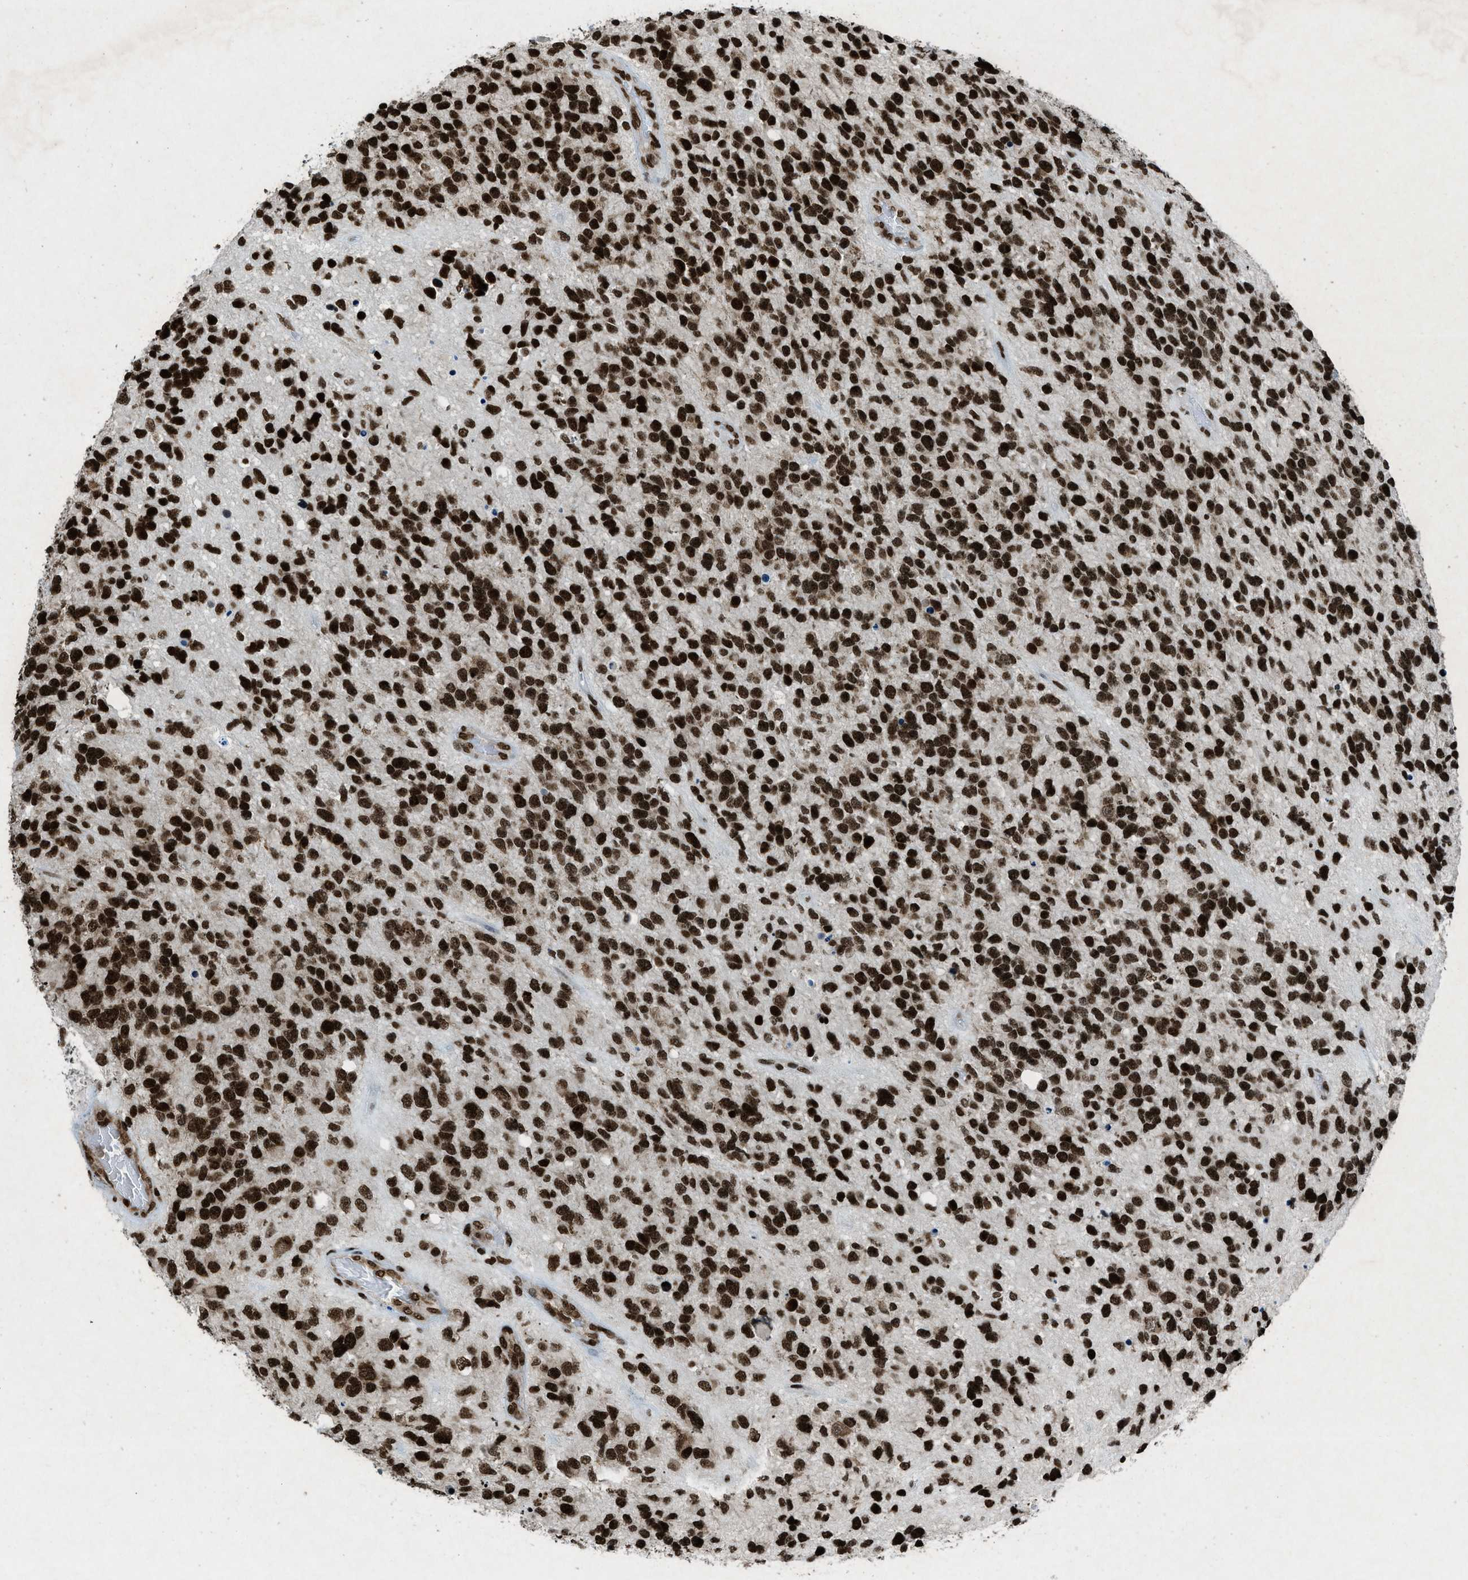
{"staining": {"intensity": "strong", "quantity": ">75%", "location": "nuclear"}, "tissue": "glioma", "cell_type": "Tumor cells", "image_type": "cancer", "snomed": [{"axis": "morphology", "description": "Glioma, malignant, High grade"}, {"axis": "topography", "description": "Brain"}], "caption": "IHC image of neoplastic tissue: human malignant glioma (high-grade) stained using IHC exhibits high levels of strong protein expression localized specifically in the nuclear of tumor cells, appearing as a nuclear brown color.", "gene": "NXF1", "patient": {"sex": "female", "age": 58}}